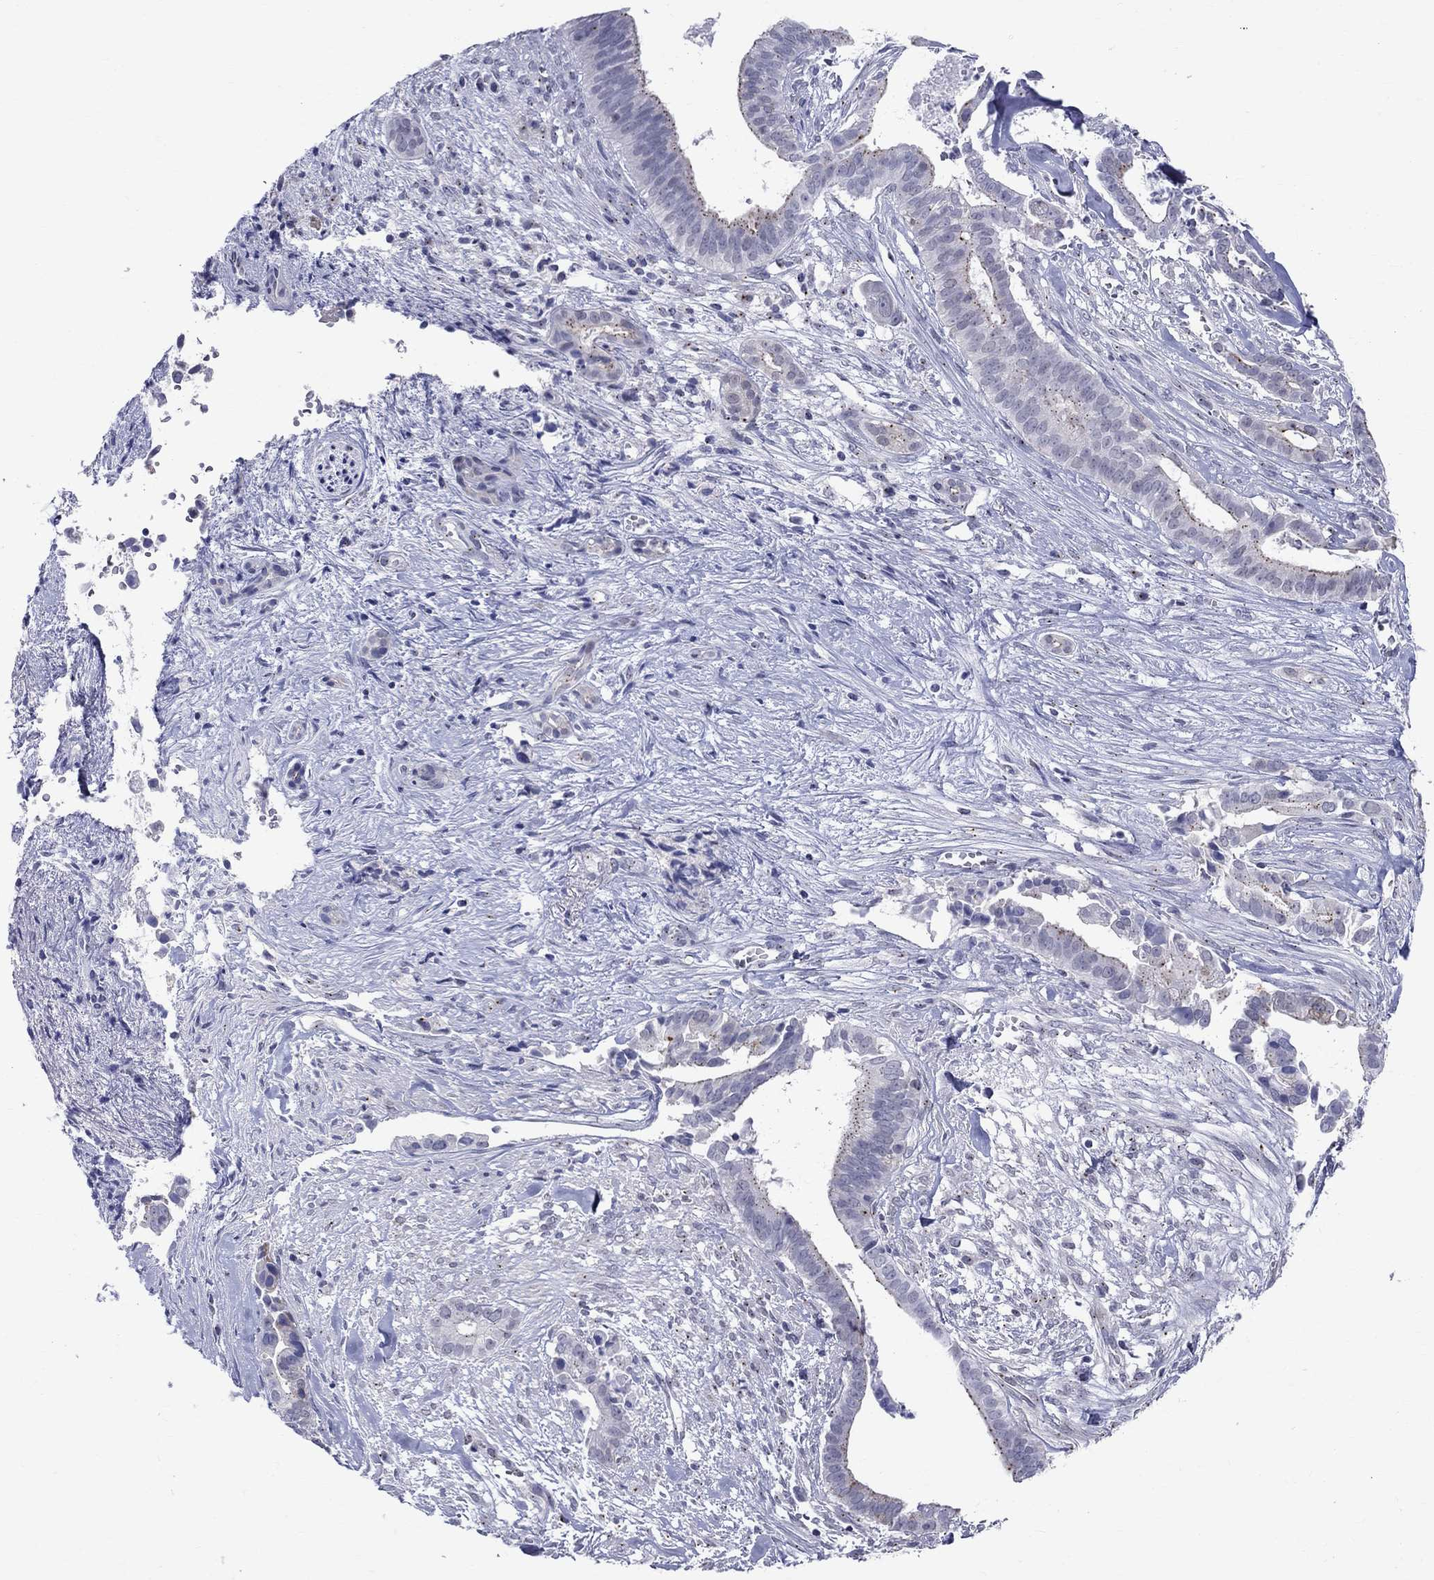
{"staining": {"intensity": "weak", "quantity": "25%-75%", "location": "cytoplasmic/membranous"}, "tissue": "pancreatic cancer", "cell_type": "Tumor cells", "image_type": "cancer", "snomed": [{"axis": "morphology", "description": "Adenocarcinoma, NOS"}, {"axis": "topography", "description": "Pancreas"}], "caption": "The image exhibits a brown stain indicating the presence of a protein in the cytoplasmic/membranous of tumor cells in pancreatic cancer.", "gene": "CEP43", "patient": {"sex": "male", "age": 61}}